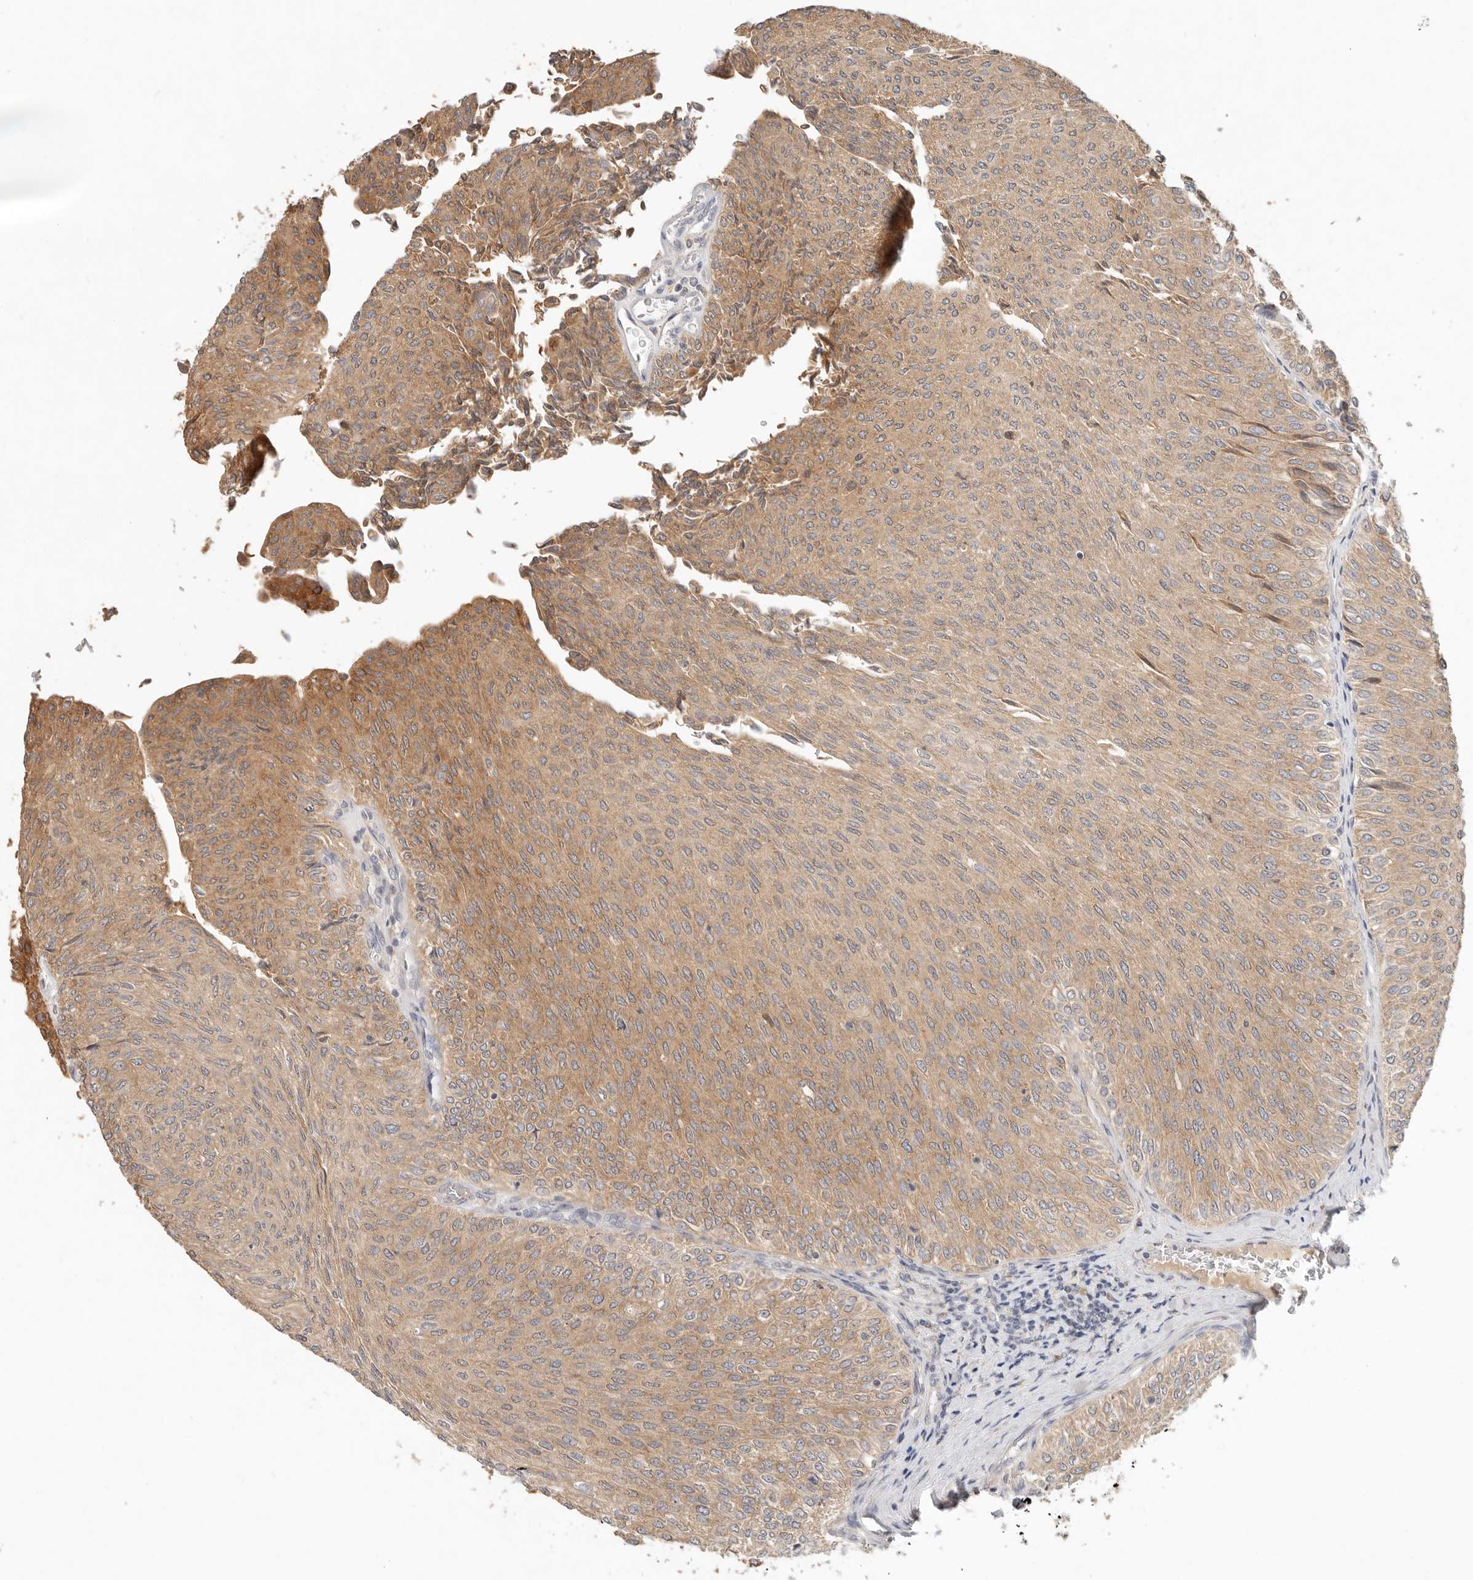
{"staining": {"intensity": "moderate", "quantity": ">75%", "location": "cytoplasmic/membranous"}, "tissue": "urothelial cancer", "cell_type": "Tumor cells", "image_type": "cancer", "snomed": [{"axis": "morphology", "description": "Urothelial carcinoma, Low grade"}, {"axis": "topography", "description": "Urinary bladder"}], "caption": "A micrograph showing moderate cytoplasmic/membranous positivity in approximately >75% of tumor cells in urothelial carcinoma (low-grade), as visualized by brown immunohistochemical staining.", "gene": "ARHGEF10L", "patient": {"sex": "male", "age": 78}}